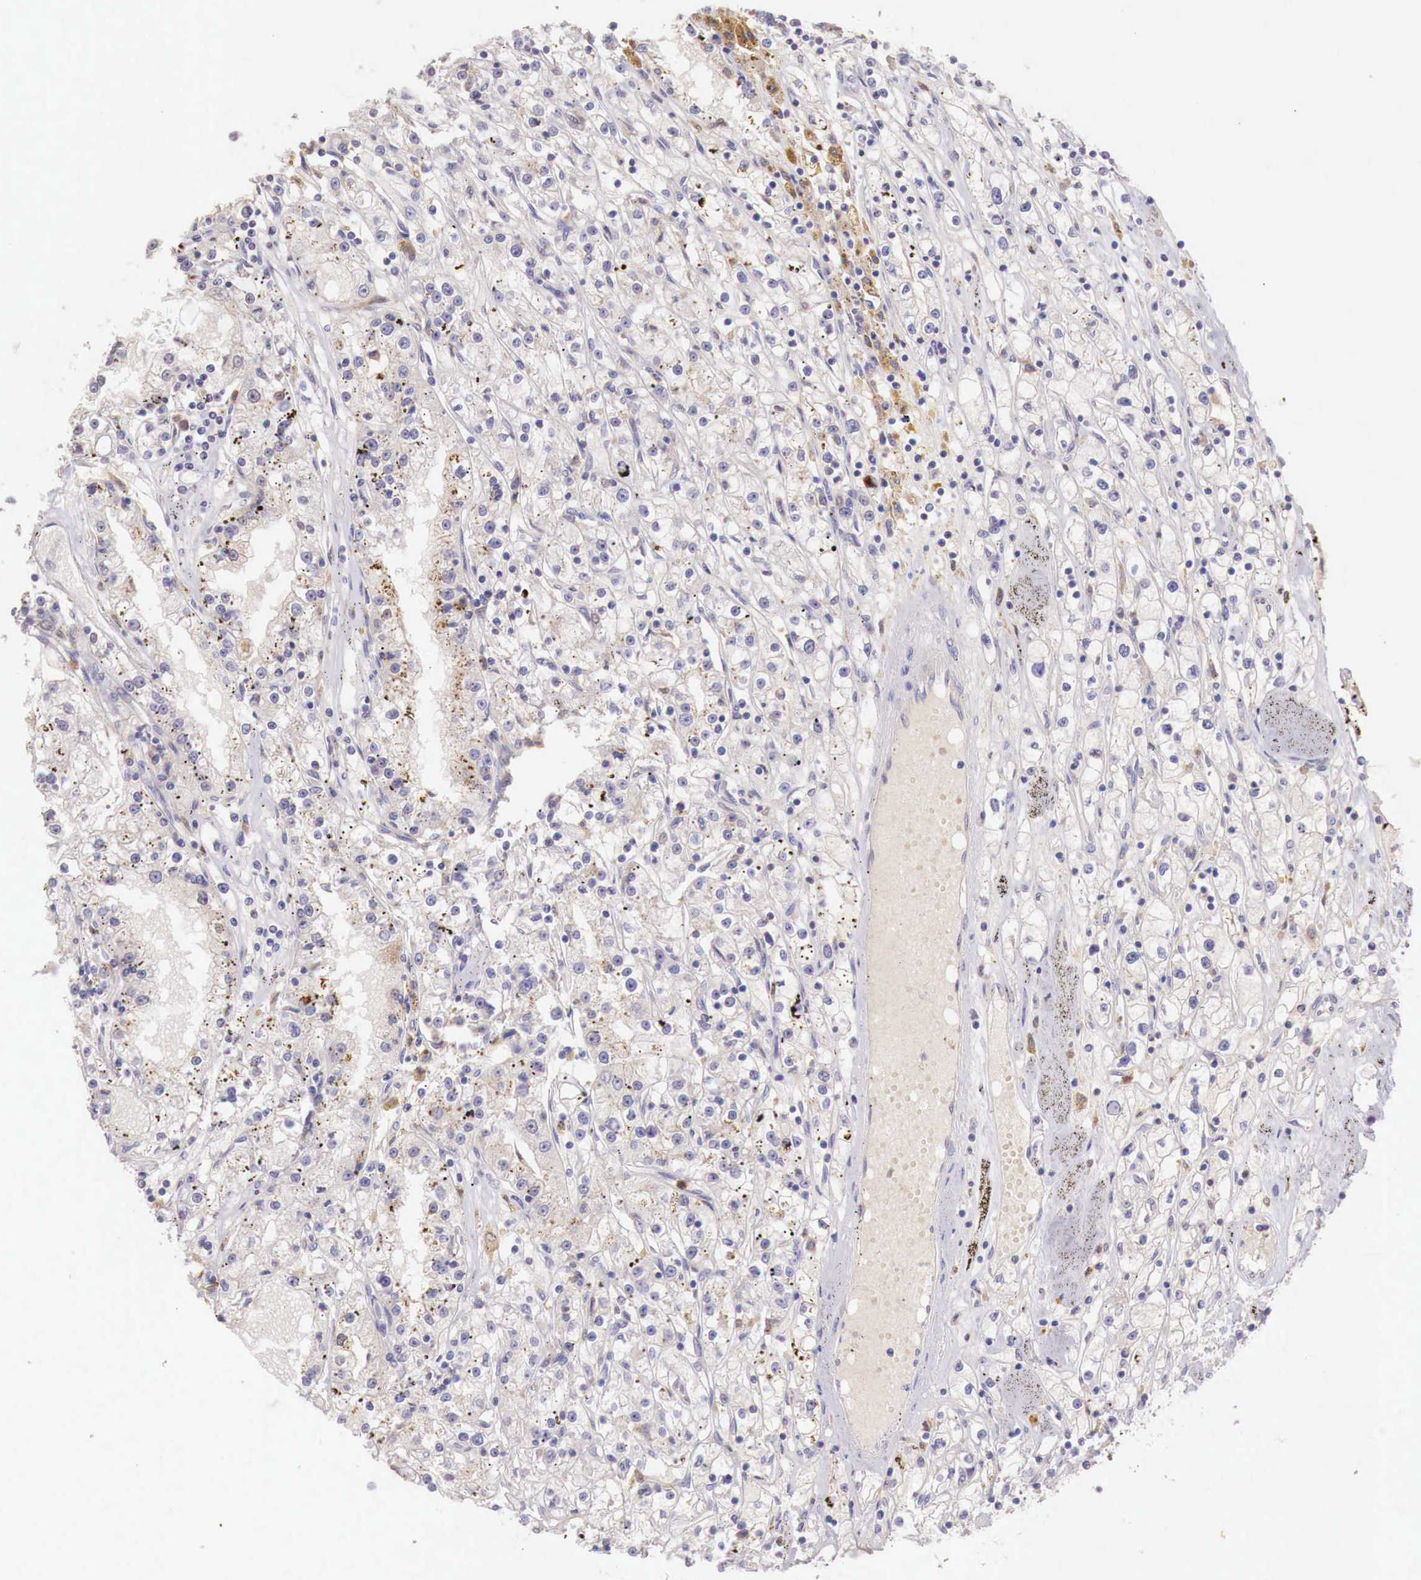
{"staining": {"intensity": "negative", "quantity": "none", "location": "none"}, "tissue": "renal cancer", "cell_type": "Tumor cells", "image_type": "cancer", "snomed": [{"axis": "morphology", "description": "Adenocarcinoma, NOS"}, {"axis": "topography", "description": "Kidney"}], "caption": "IHC of human renal adenocarcinoma displays no positivity in tumor cells. The staining is performed using DAB brown chromogen with nuclei counter-stained in using hematoxylin.", "gene": "GAB2", "patient": {"sex": "male", "age": 56}}